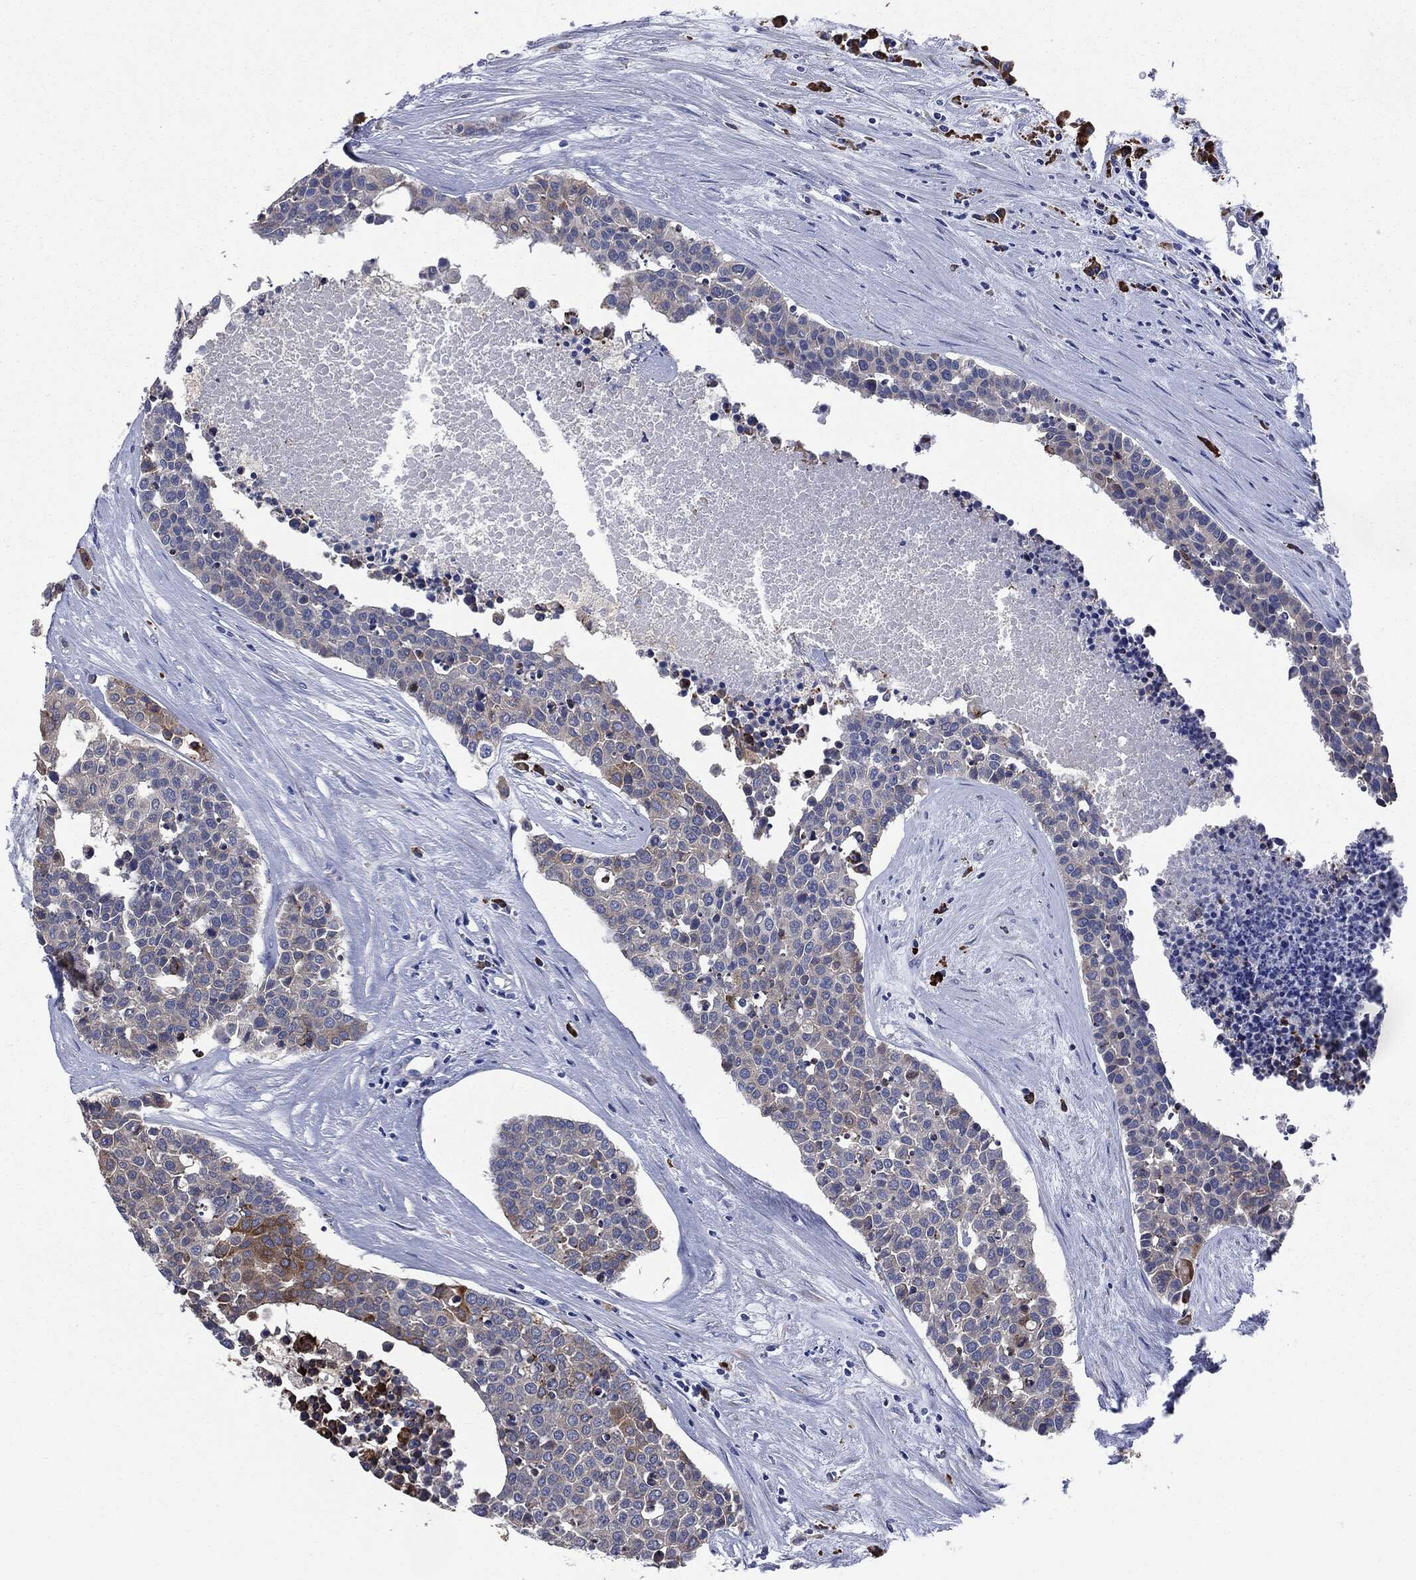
{"staining": {"intensity": "strong", "quantity": "25%-75%", "location": "cytoplasmic/membranous"}, "tissue": "carcinoid", "cell_type": "Tumor cells", "image_type": "cancer", "snomed": [{"axis": "morphology", "description": "Carcinoid, malignant, NOS"}, {"axis": "topography", "description": "Colon"}], "caption": "Immunohistochemistry of carcinoid (malignant) shows high levels of strong cytoplasmic/membranous positivity in approximately 25%-75% of tumor cells.", "gene": "PTGS2", "patient": {"sex": "male", "age": 81}}